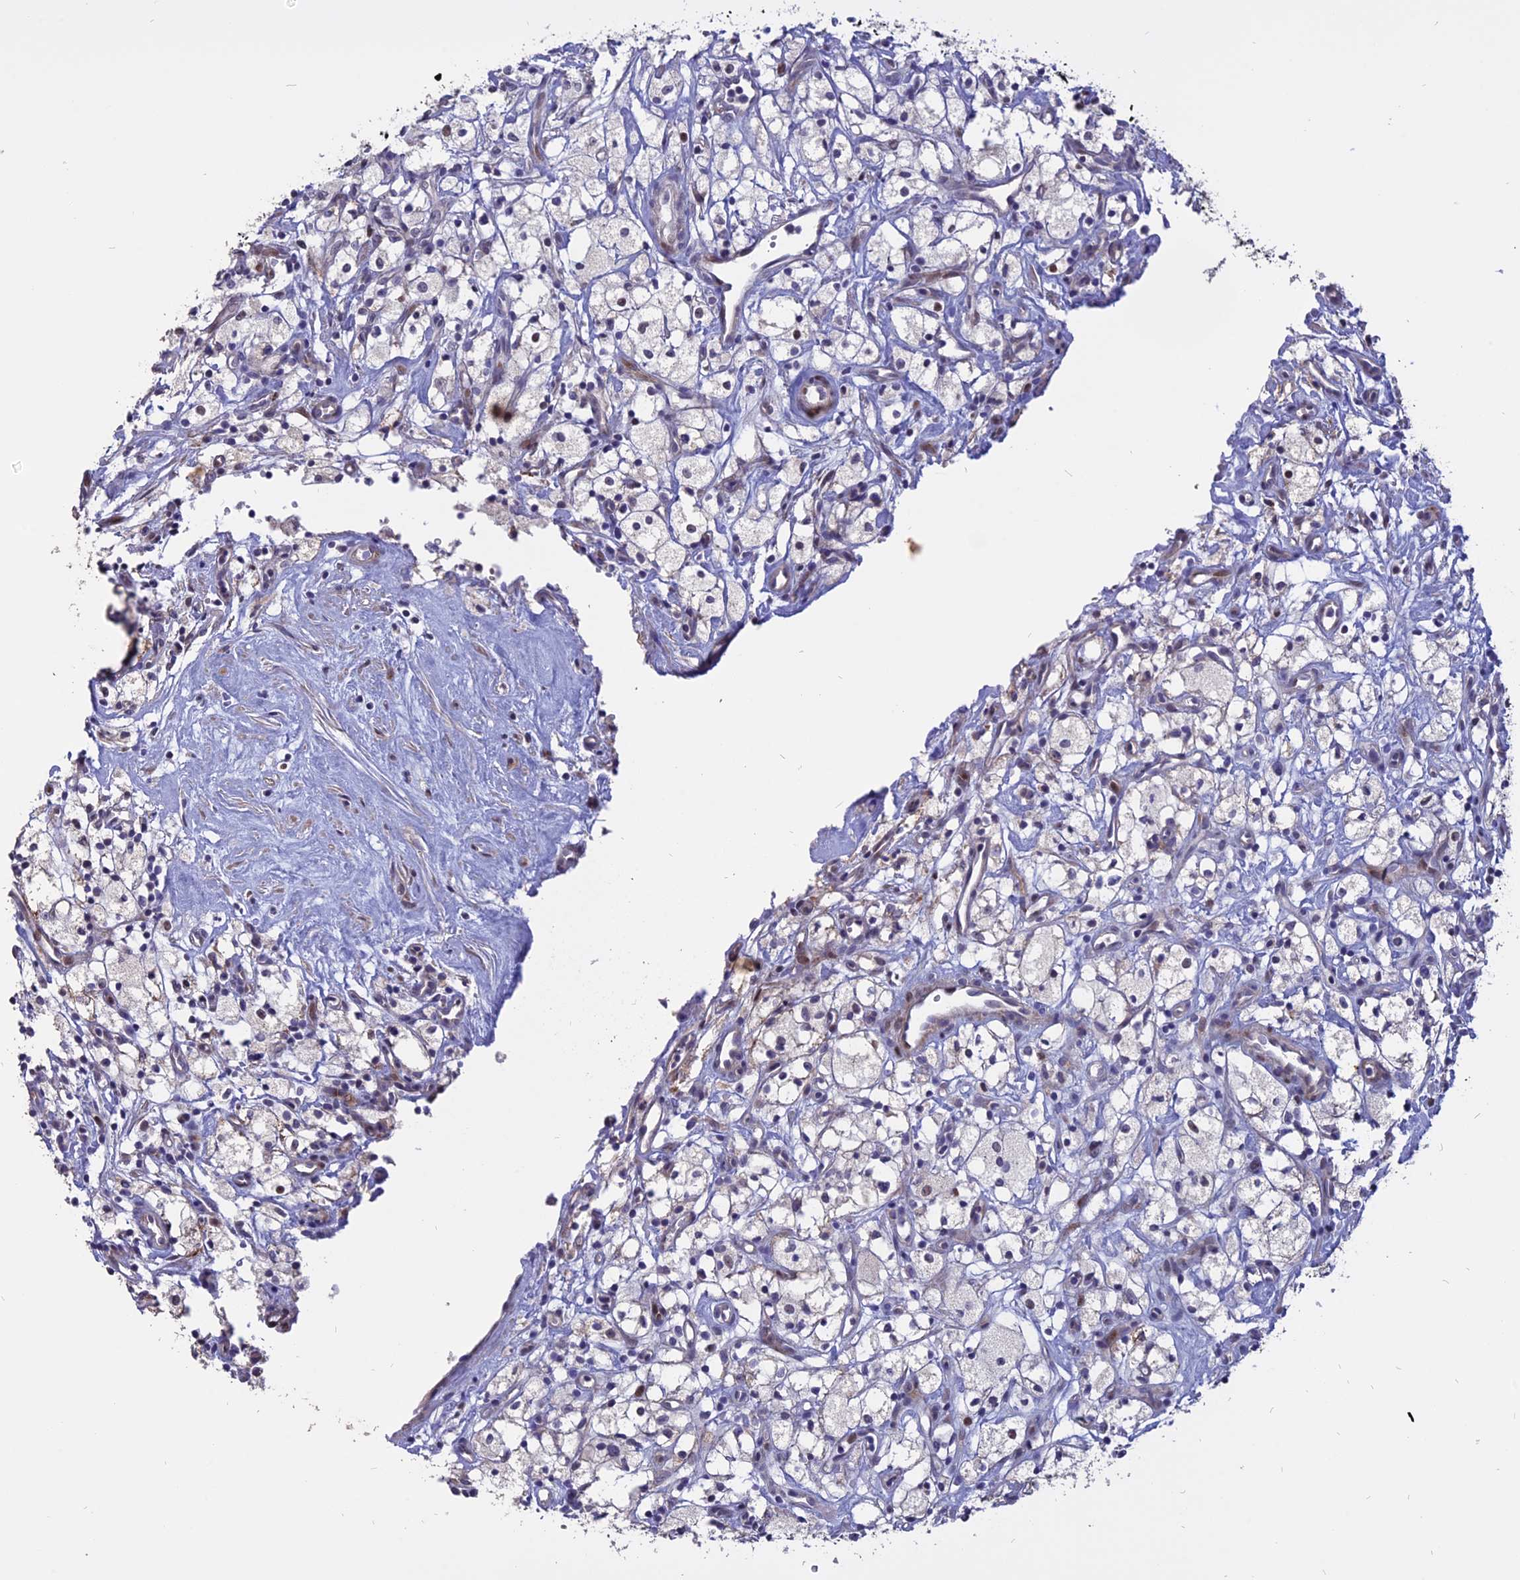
{"staining": {"intensity": "negative", "quantity": "none", "location": "none"}, "tissue": "renal cancer", "cell_type": "Tumor cells", "image_type": "cancer", "snomed": [{"axis": "morphology", "description": "Adenocarcinoma, NOS"}, {"axis": "topography", "description": "Kidney"}], "caption": "Immunohistochemical staining of renal adenocarcinoma shows no significant positivity in tumor cells.", "gene": "TMEM263", "patient": {"sex": "male", "age": 59}}